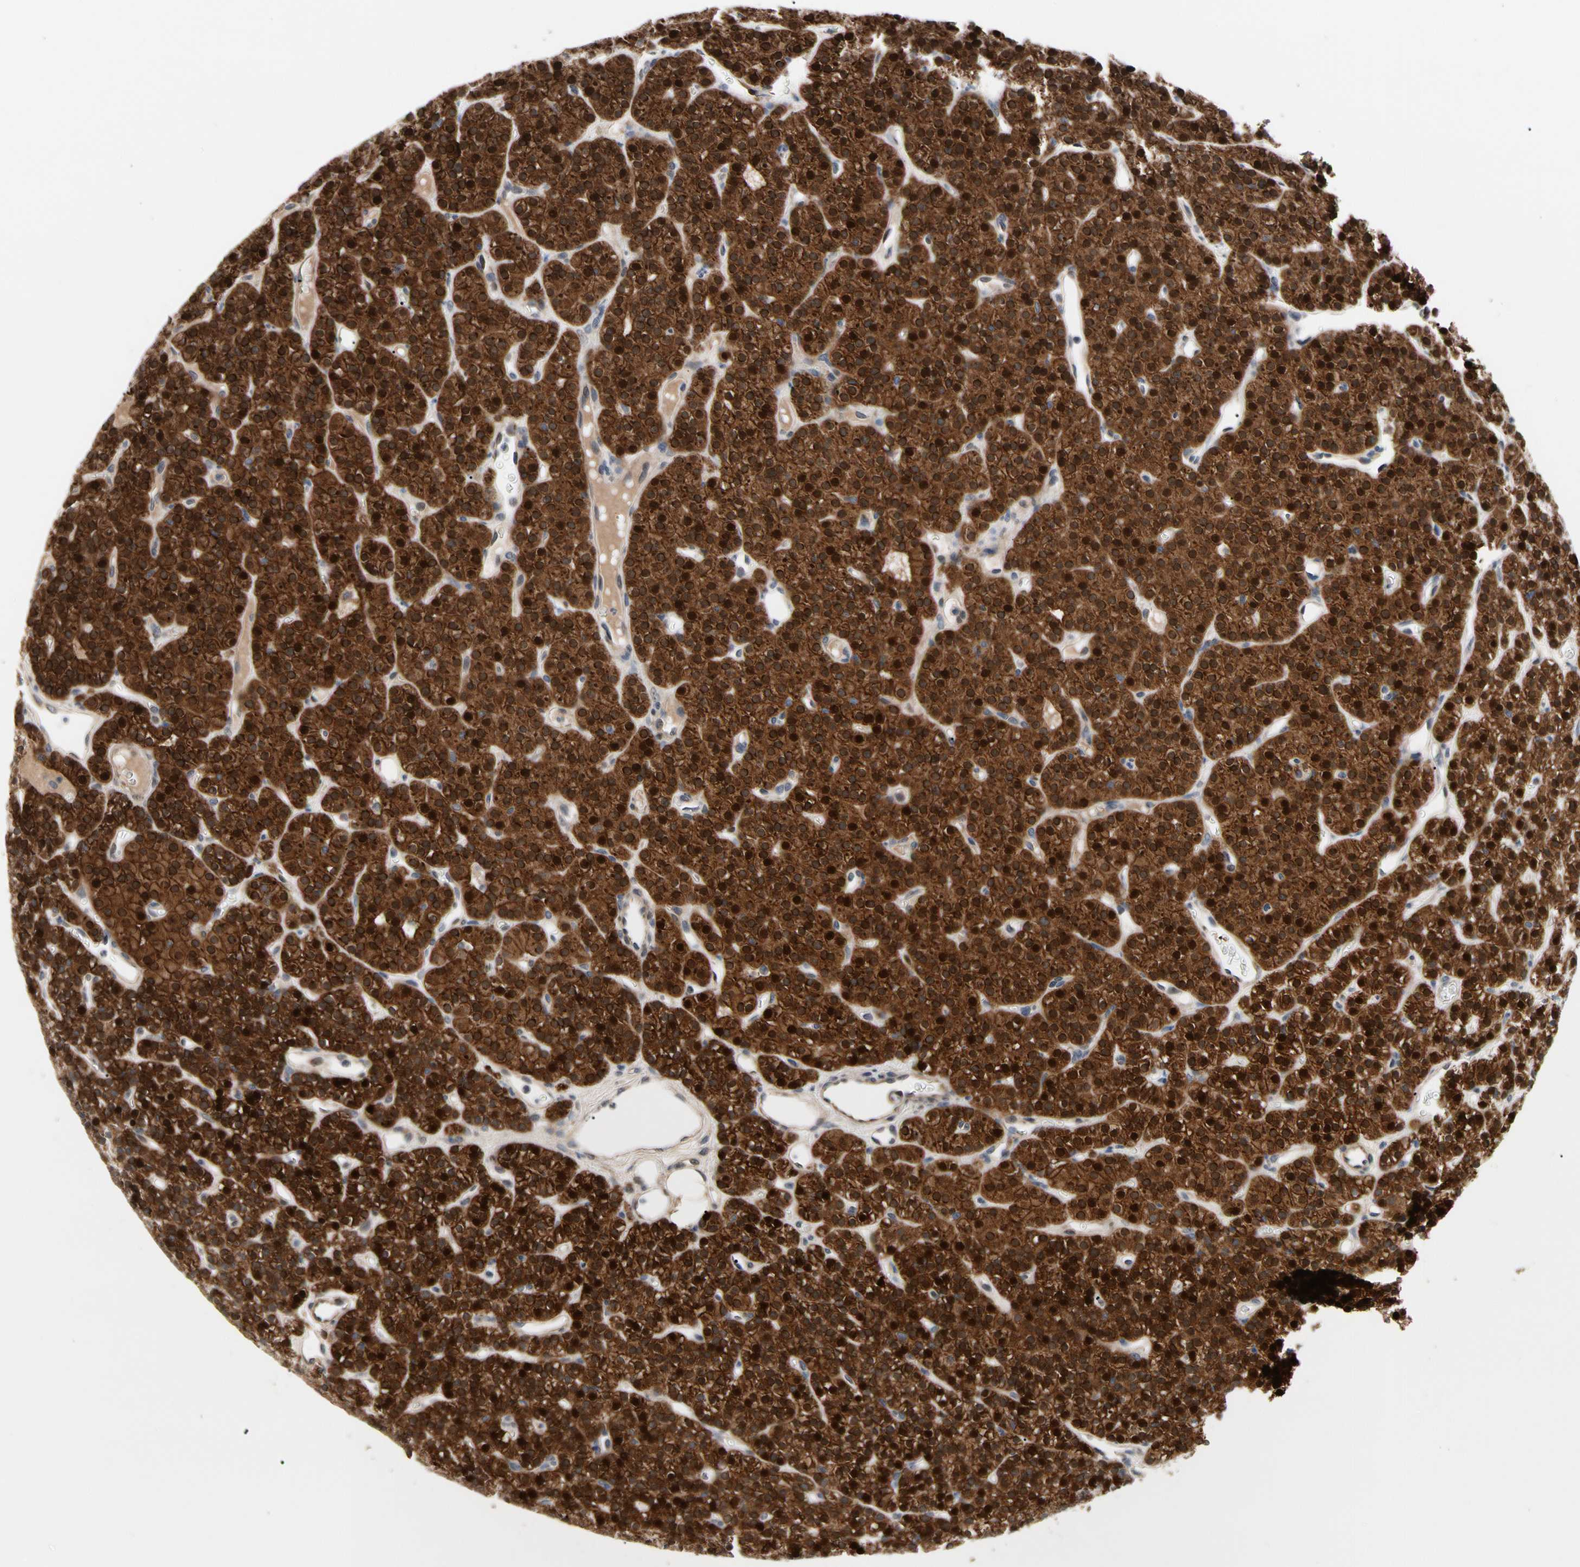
{"staining": {"intensity": "strong", "quantity": ">75%", "location": "cytoplasmic/membranous,nuclear"}, "tissue": "parathyroid gland", "cell_type": "Glandular cells", "image_type": "normal", "snomed": [{"axis": "morphology", "description": "Normal tissue, NOS"}, {"axis": "morphology", "description": "Hyperplasia, NOS"}, {"axis": "topography", "description": "Parathyroid gland"}], "caption": "Parathyroid gland was stained to show a protein in brown. There is high levels of strong cytoplasmic/membranous,nuclear expression in about >75% of glandular cells. The protein of interest is shown in brown color, while the nuclei are stained blue.", "gene": "HMGCR", "patient": {"sex": "male", "age": 44}}